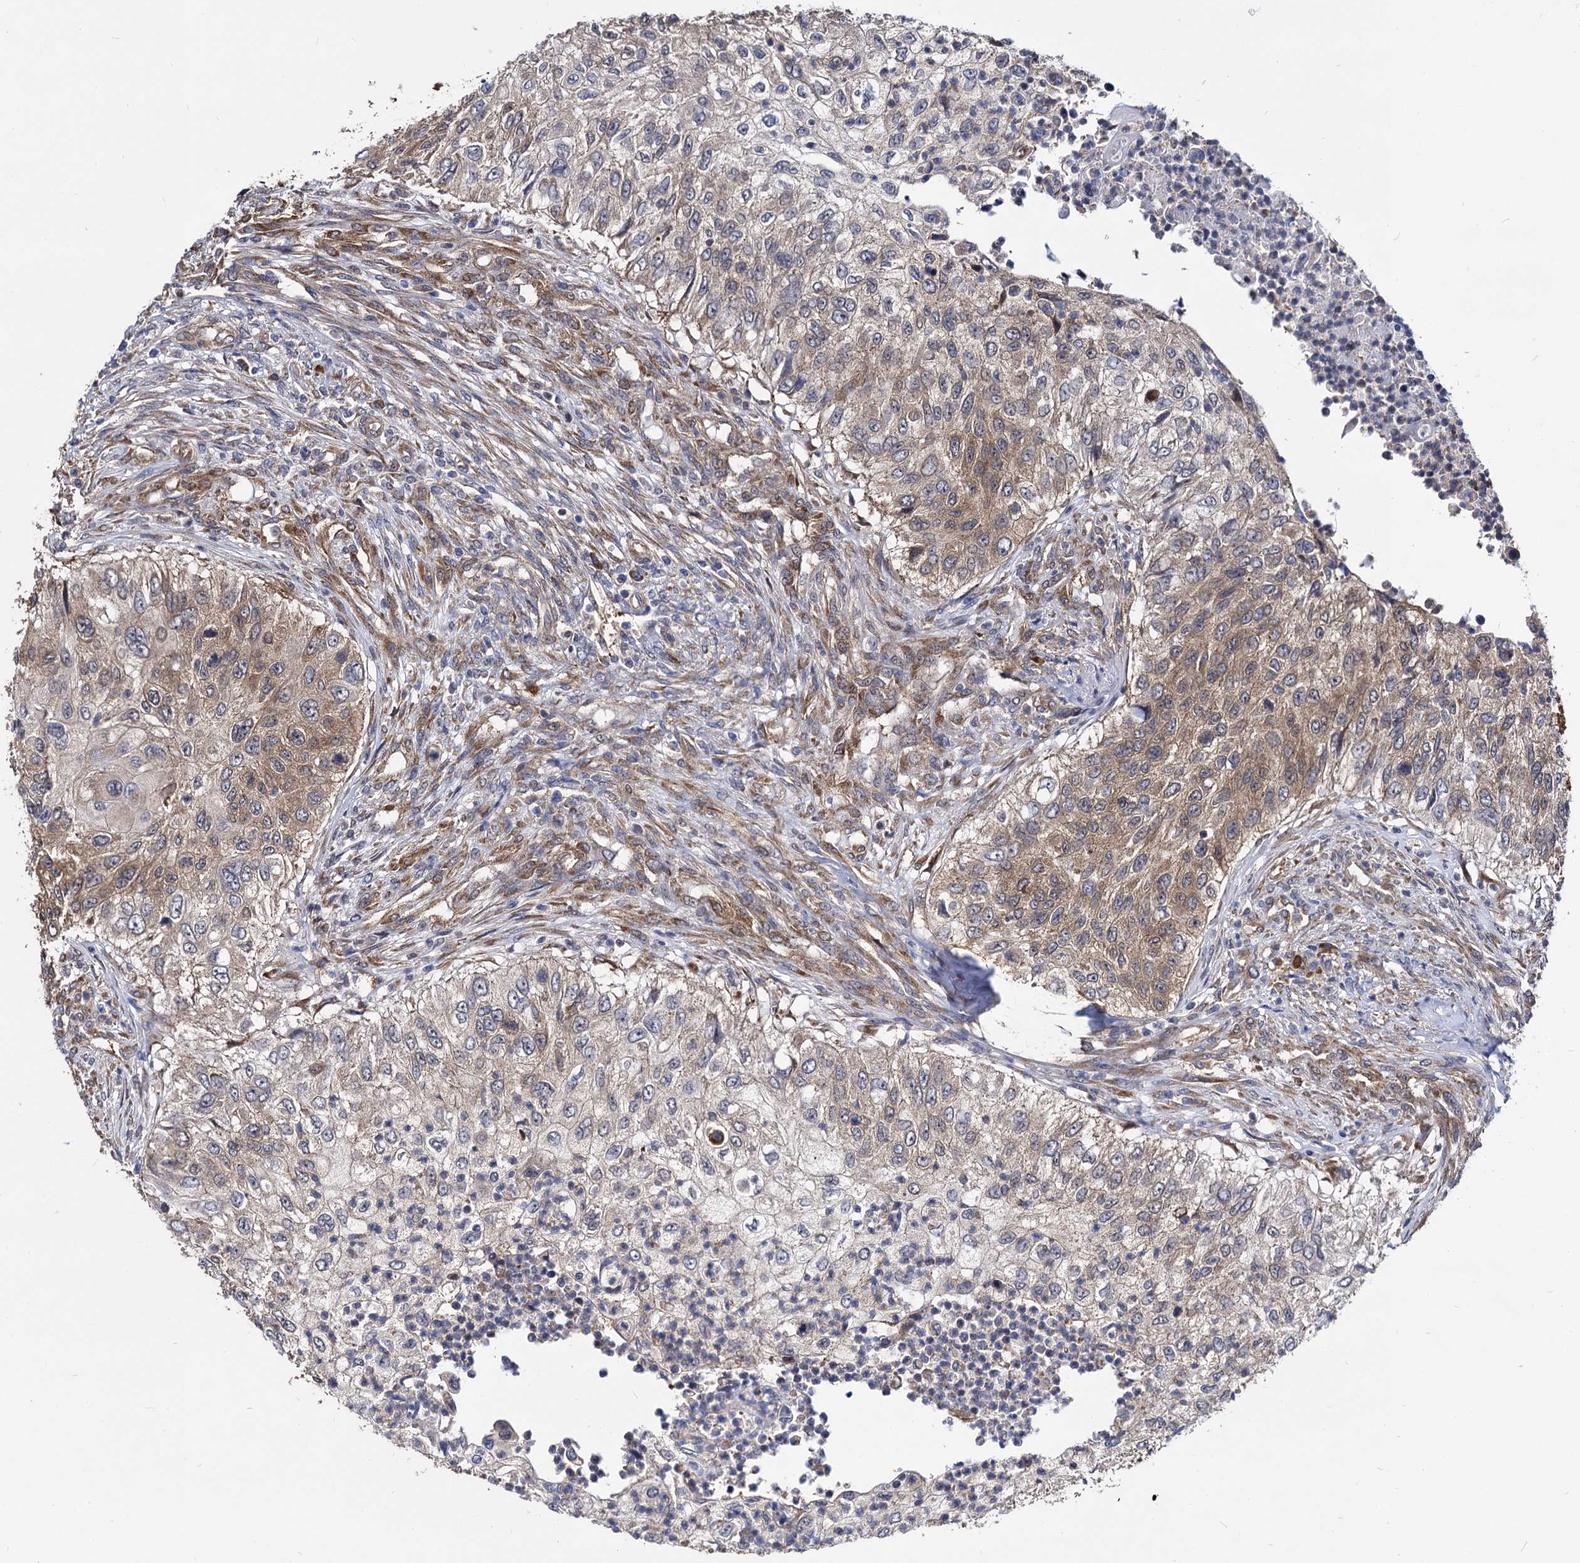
{"staining": {"intensity": "moderate", "quantity": "<25%", "location": "cytoplasmic/membranous"}, "tissue": "urothelial cancer", "cell_type": "Tumor cells", "image_type": "cancer", "snomed": [{"axis": "morphology", "description": "Urothelial carcinoma, High grade"}, {"axis": "topography", "description": "Urinary bladder"}], "caption": "Immunohistochemical staining of urothelial cancer shows low levels of moderate cytoplasmic/membranous protein expression in approximately <25% of tumor cells. The protein is shown in brown color, while the nuclei are stained blue.", "gene": "NME1", "patient": {"sex": "female", "age": 60}}